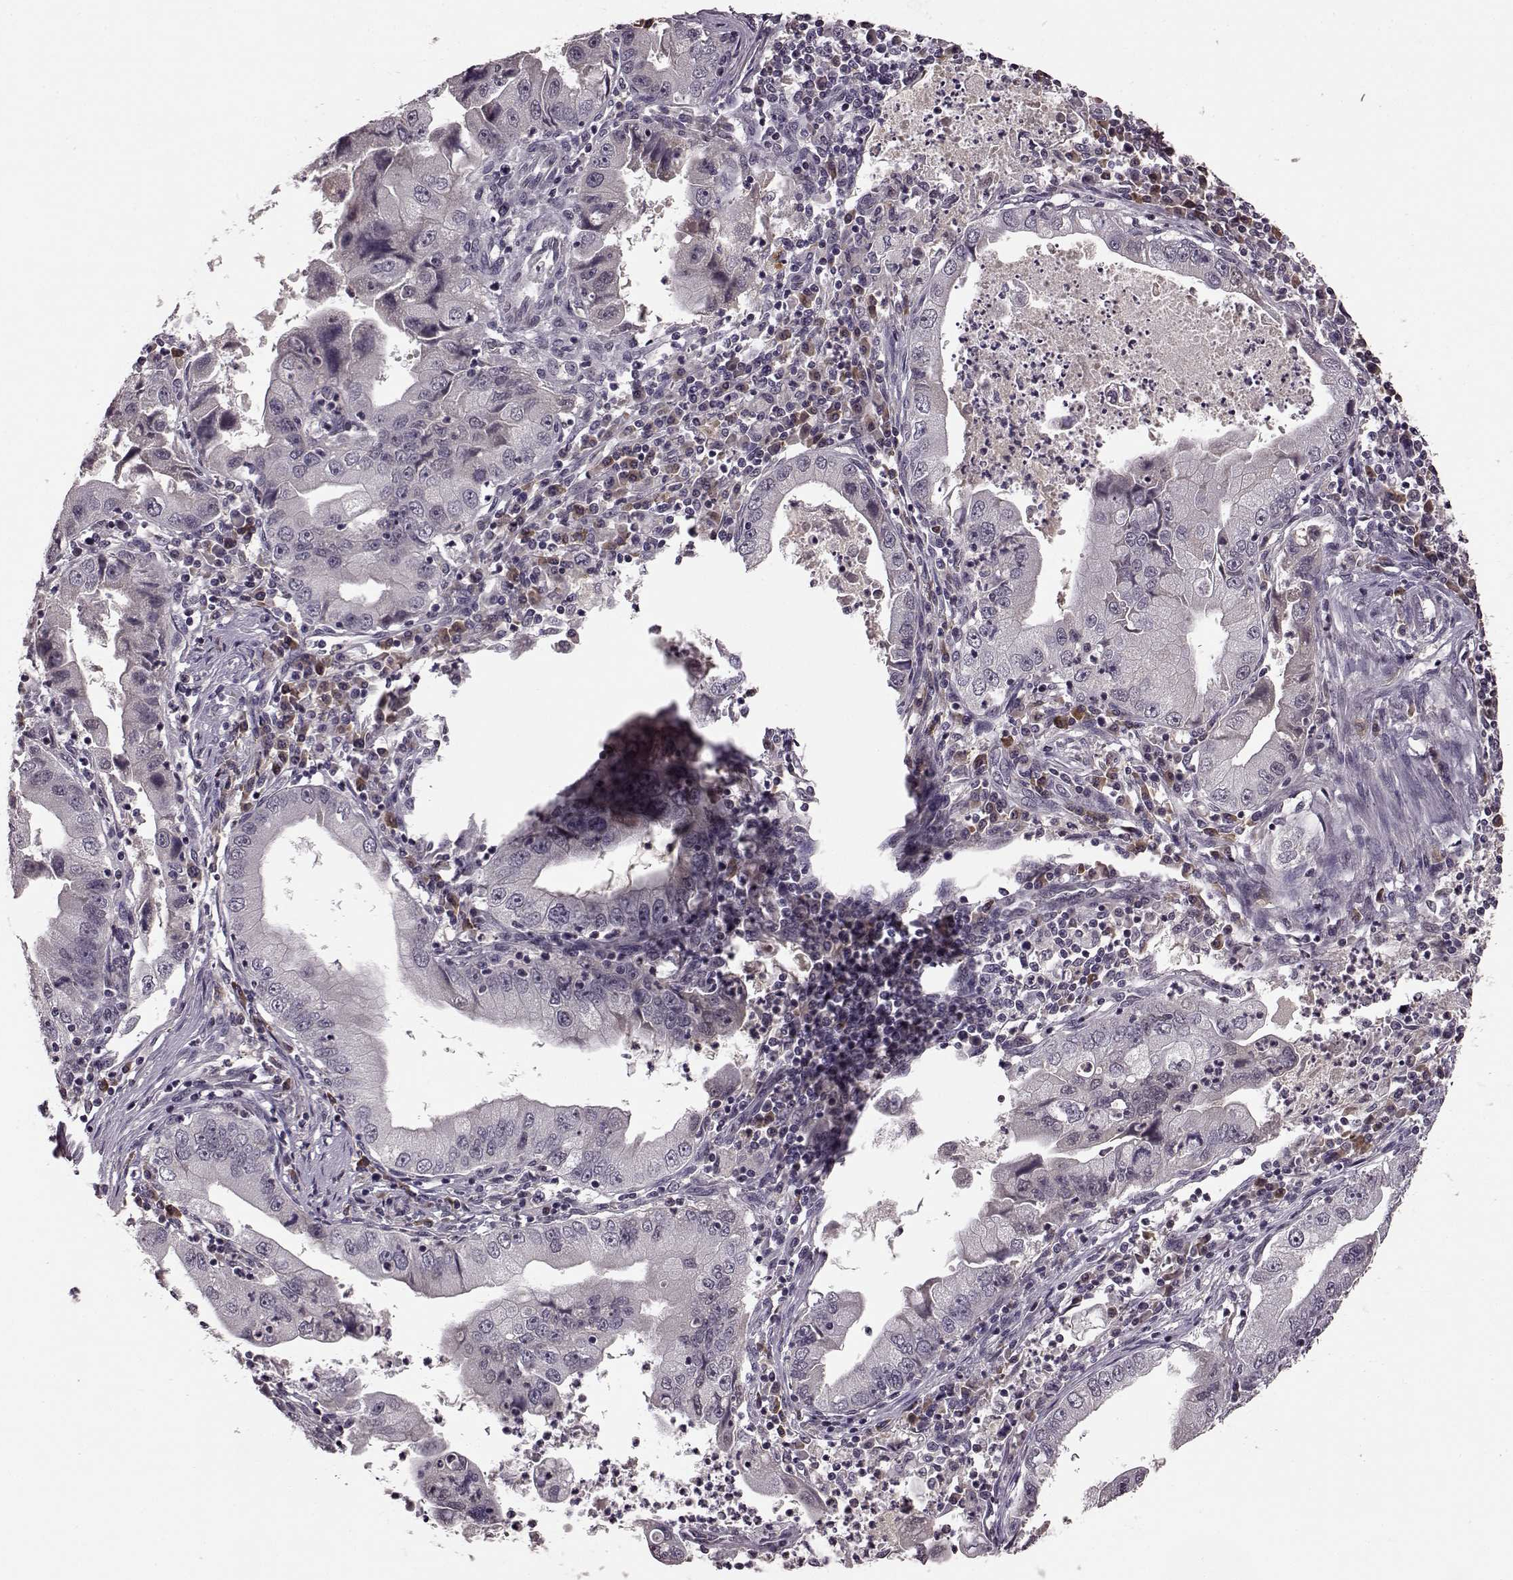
{"staining": {"intensity": "negative", "quantity": "none", "location": "none"}, "tissue": "stomach cancer", "cell_type": "Tumor cells", "image_type": "cancer", "snomed": [{"axis": "morphology", "description": "Adenocarcinoma, NOS"}, {"axis": "topography", "description": "Stomach"}], "caption": "Immunohistochemical staining of stomach cancer (adenocarcinoma) displays no significant staining in tumor cells.", "gene": "NRL", "patient": {"sex": "male", "age": 76}}